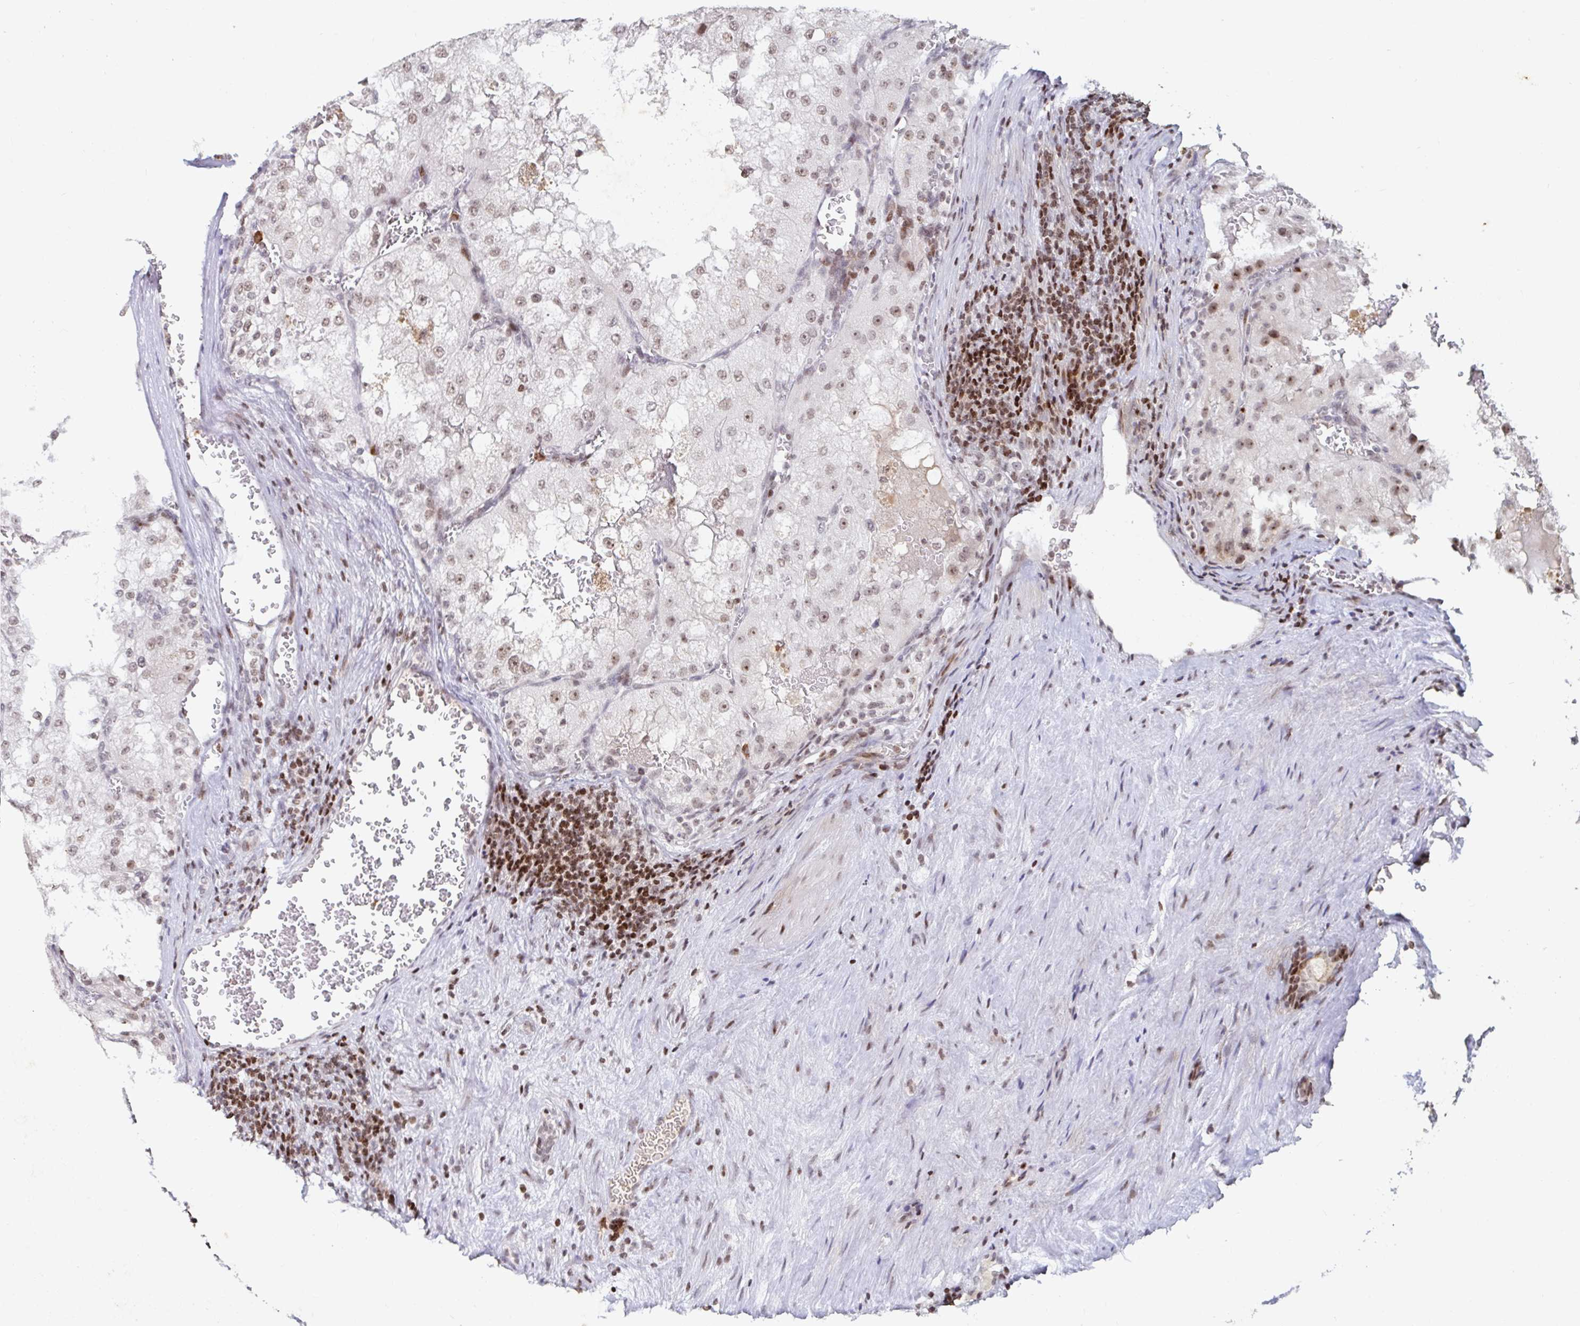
{"staining": {"intensity": "weak", "quantity": ">75%", "location": "nuclear"}, "tissue": "renal cancer", "cell_type": "Tumor cells", "image_type": "cancer", "snomed": [{"axis": "morphology", "description": "Adenocarcinoma, NOS"}, {"axis": "topography", "description": "Kidney"}], "caption": "Adenocarcinoma (renal) stained with a protein marker reveals weak staining in tumor cells.", "gene": "C19orf53", "patient": {"sex": "female", "age": 74}}